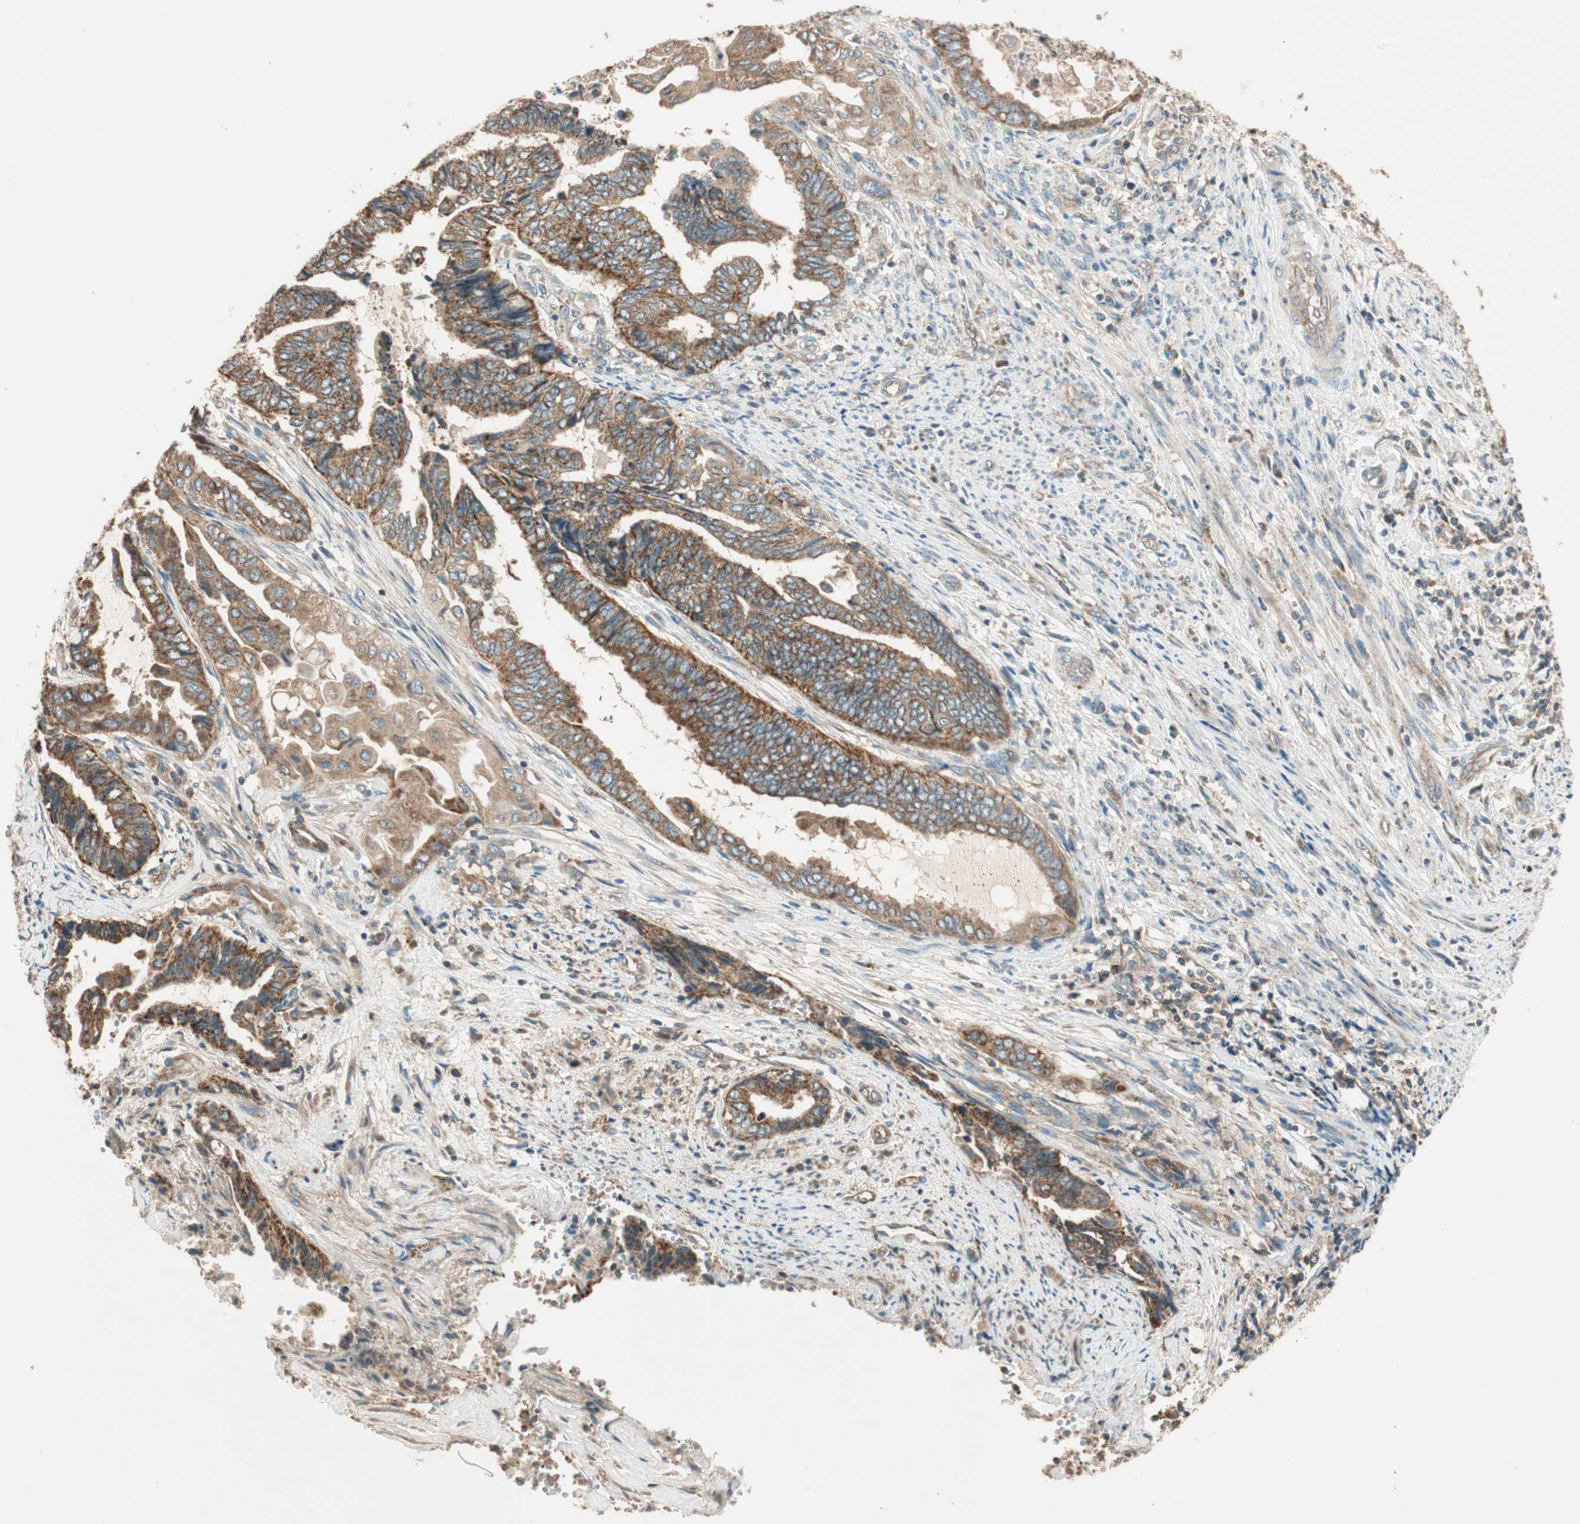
{"staining": {"intensity": "strong", "quantity": ">75%", "location": "cytoplasmic/membranous"}, "tissue": "endometrial cancer", "cell_type": "Tumor cells", "image_type": "cancer", "snomed": [{"axis": "morphology", "description": "Adenocarcinoma, NOS"}, {"axis": "topography", "description": "Uterus"}, {"axis": "topography", "description": "Endometrium"}], "caption": "Immunohistochemistry micrograph of neoplastic tissue: endometrial cancer (adenocarcinoma) stained using IHC demonstrates high levels of strong protein expression localized specifically in the cytoplasmic/membranous of tumor cells, appearing as a cytoplasmic/membranous brown color.", "gene": "CC2D1A", "patient": {"sex": "female", "age": 70}}